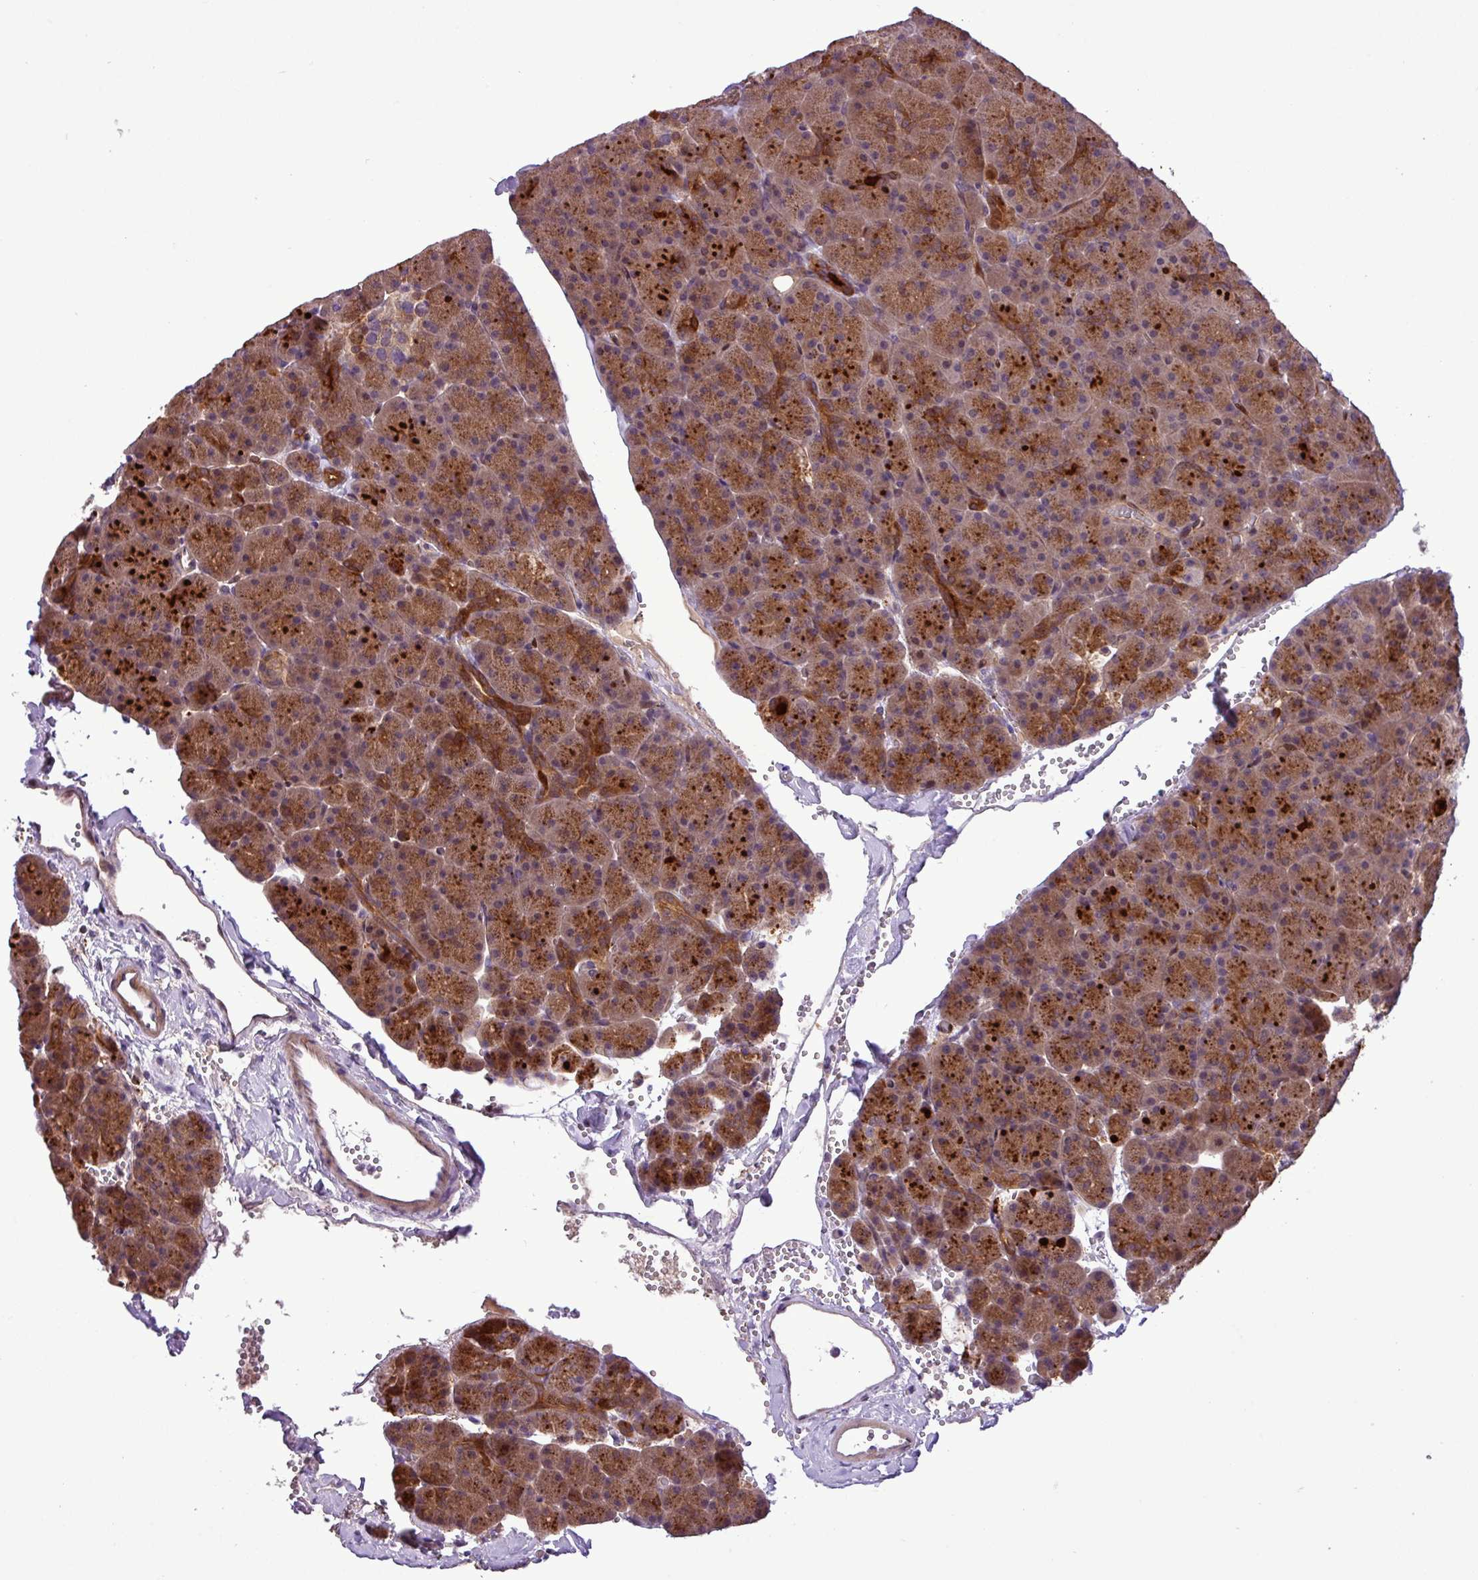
{"staining": {"intensity": "strong", "quantity": ">75%", "location": "cytoplasmic/membranous"}, "tissue": "pancreas", "cell_type": "Exocrine glandular cells", "image_type": "normal", "snomed": [{"axis": "morphology", "description": "Normal tissue, NOS"}, {"axis": "topography", "description": "Pancreas"}], "caption": "Human pancreas stained with a brown dye displays strong cytoplasmic/membranous positive positivity in about >75% of exocrine glandular cells.", "gene": "CARHSP1", "patient": {"sex": "male", "age": 36}}